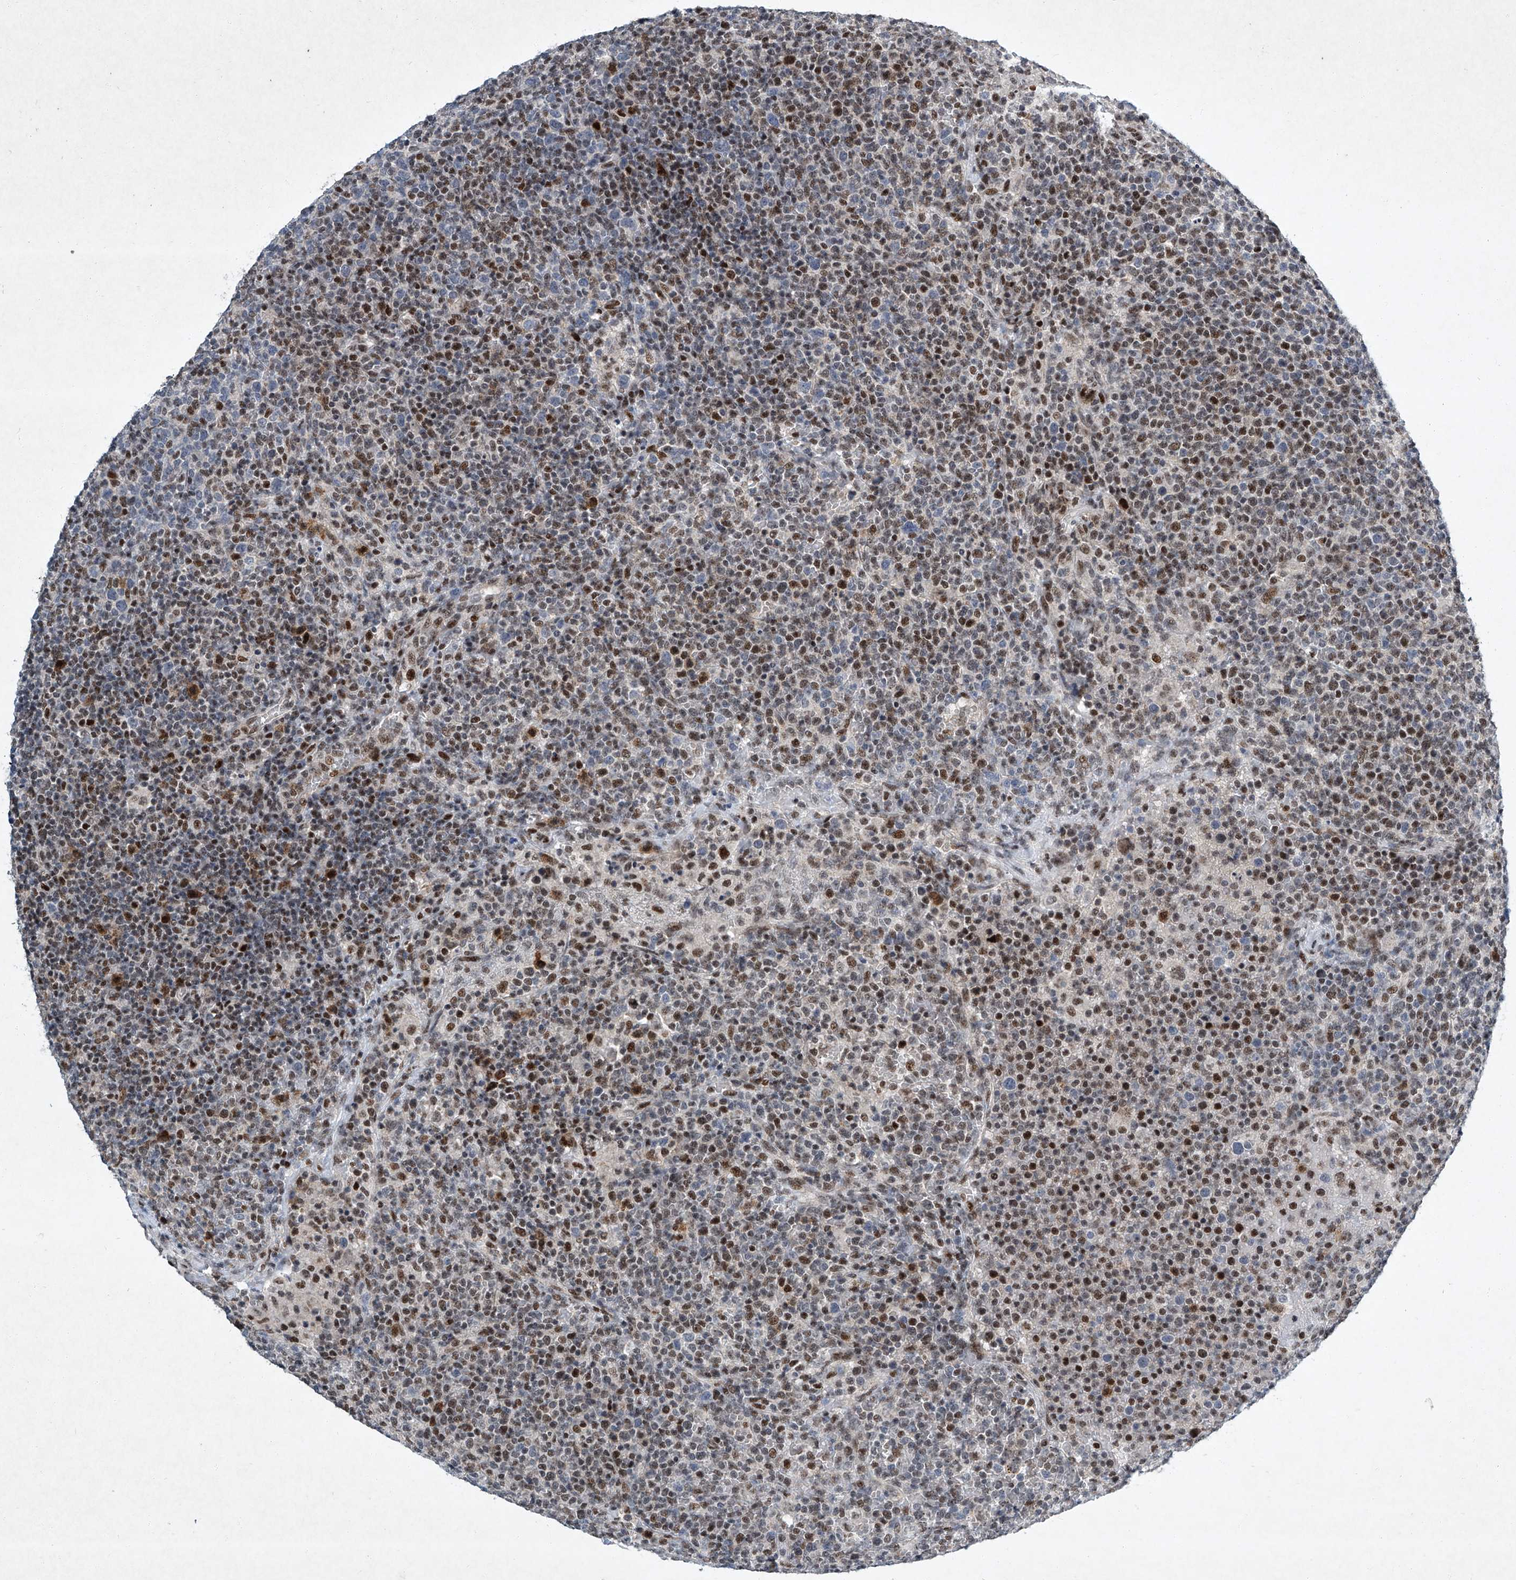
{"staining": {"intensity": "moderate", "quantity": "<25%", "location": "nuclear"}, "tissue": "lymphoma", "cell_type": "Tumor cells", "image_type": "cancer", "snomed": [{"axis": "morphology", "description": "Malignant lymphoma, non-Hodgkin's type, High grade"}, {"axis": "topography", "description": "Lymph node"}], "caption": "IHC micrograph of malignant lymphoma, non-Hodgkin's type (high-grade) stained for a protein (brown), which exhibits low levels of moderate nuclear expression in approximately <25% of tumor cells.", "gene": "TFDP1", "patient": {"sex": "male", "age": 61}}